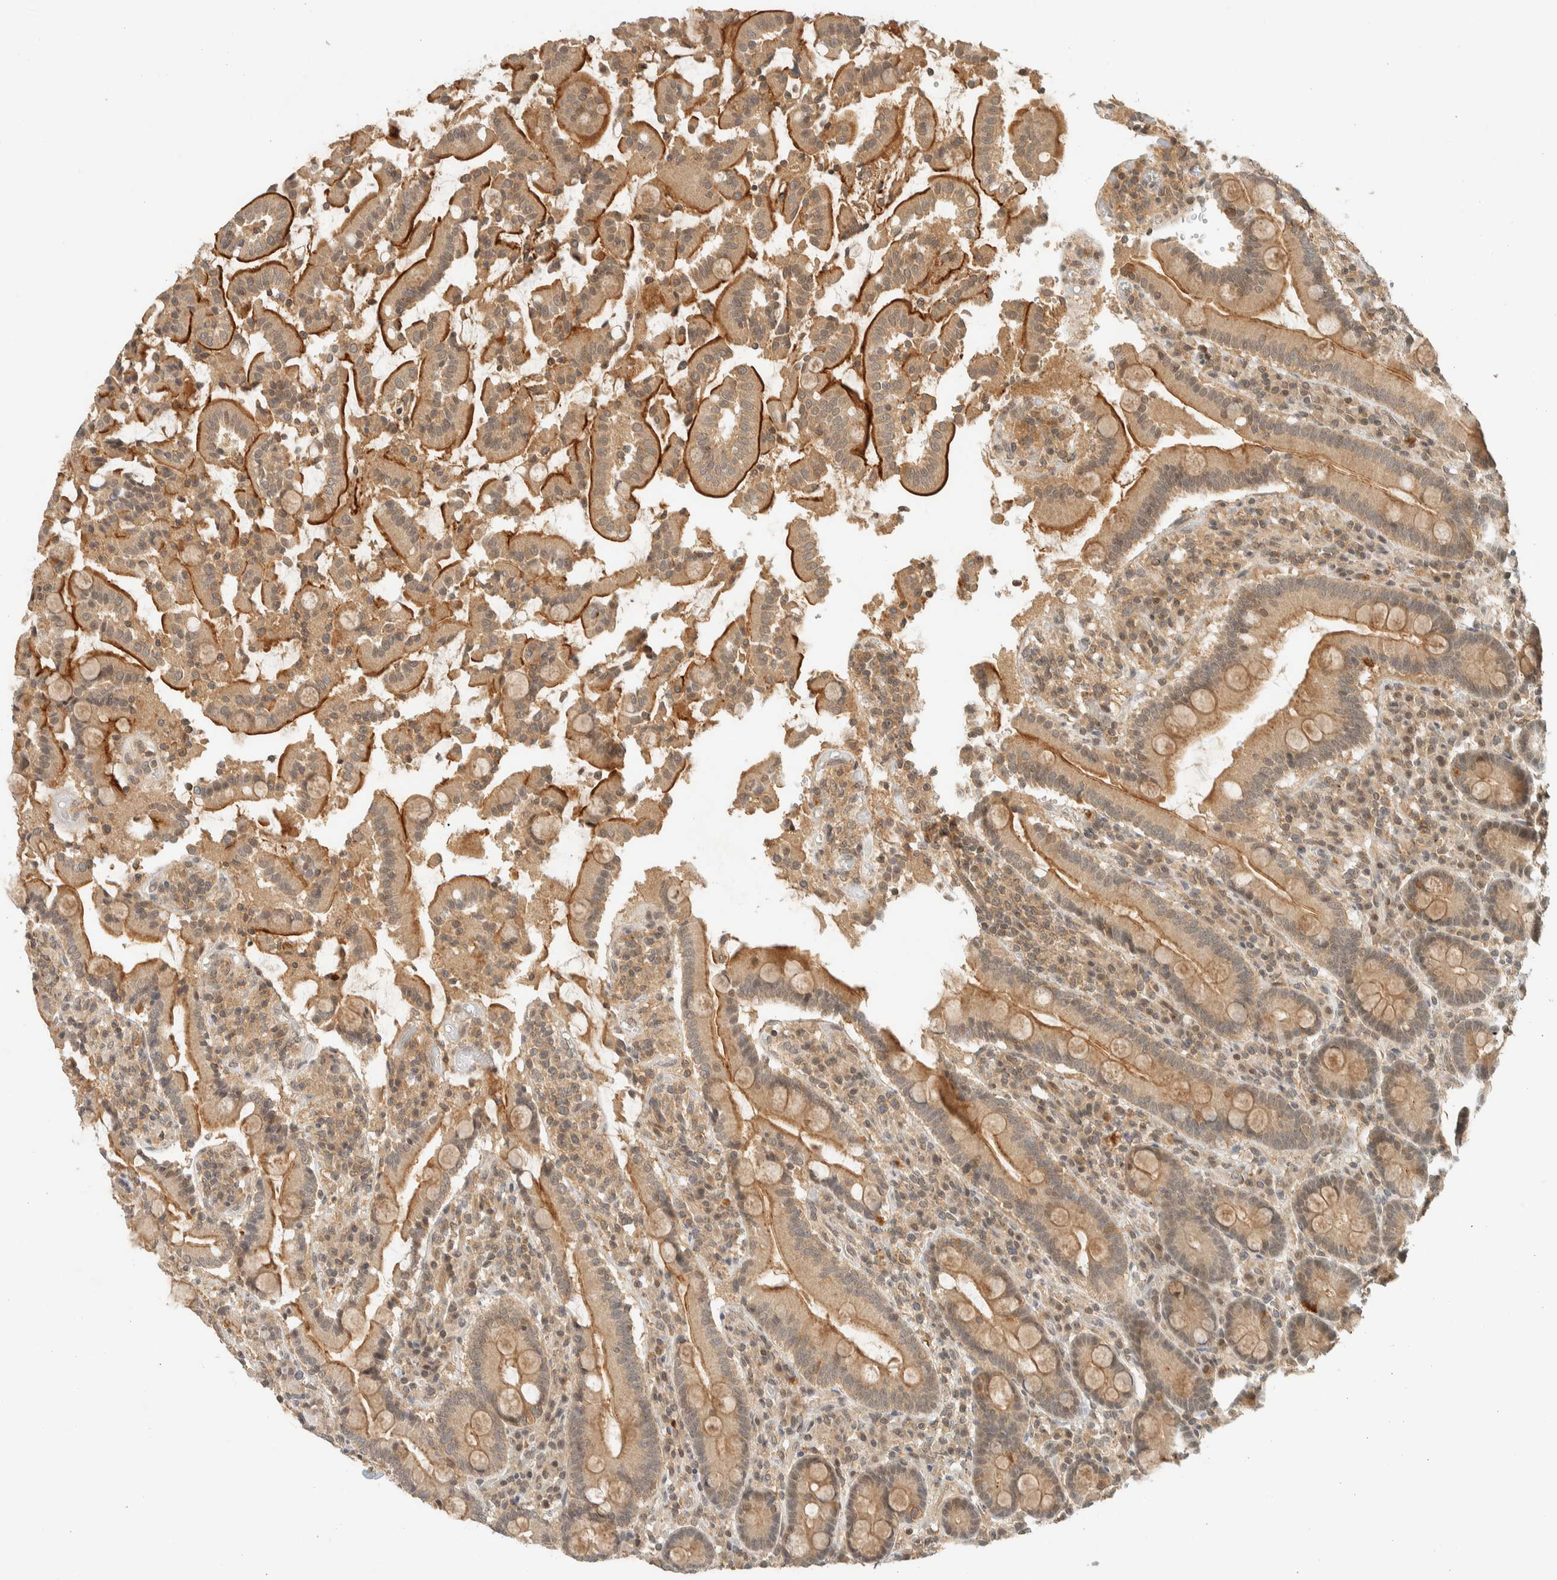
{"staining": {"intensity": "moderate", "quantity": ">75%", "location": "cytoplasmic/membranous,nuclear"}, "tissue": "duodenum", "cell_type": "Glandular cells", "image_type": "normal", "snomed": [{"axis": "morphology", "description": "Normal tissue, NOS"}, {"axis": "topography", "description": "Small intestine, NOS"}], "caption": "High-power microscopy captured an immunohistochemistry (IHC) photomicrograph of unremarkable duodenum, revealing moderate cytoplasmic/membranous,nuclear staining in approximately >75% of glandular cells.", "gene": "KIFAP3", "patient": {"sex": "female", "age": 71}}